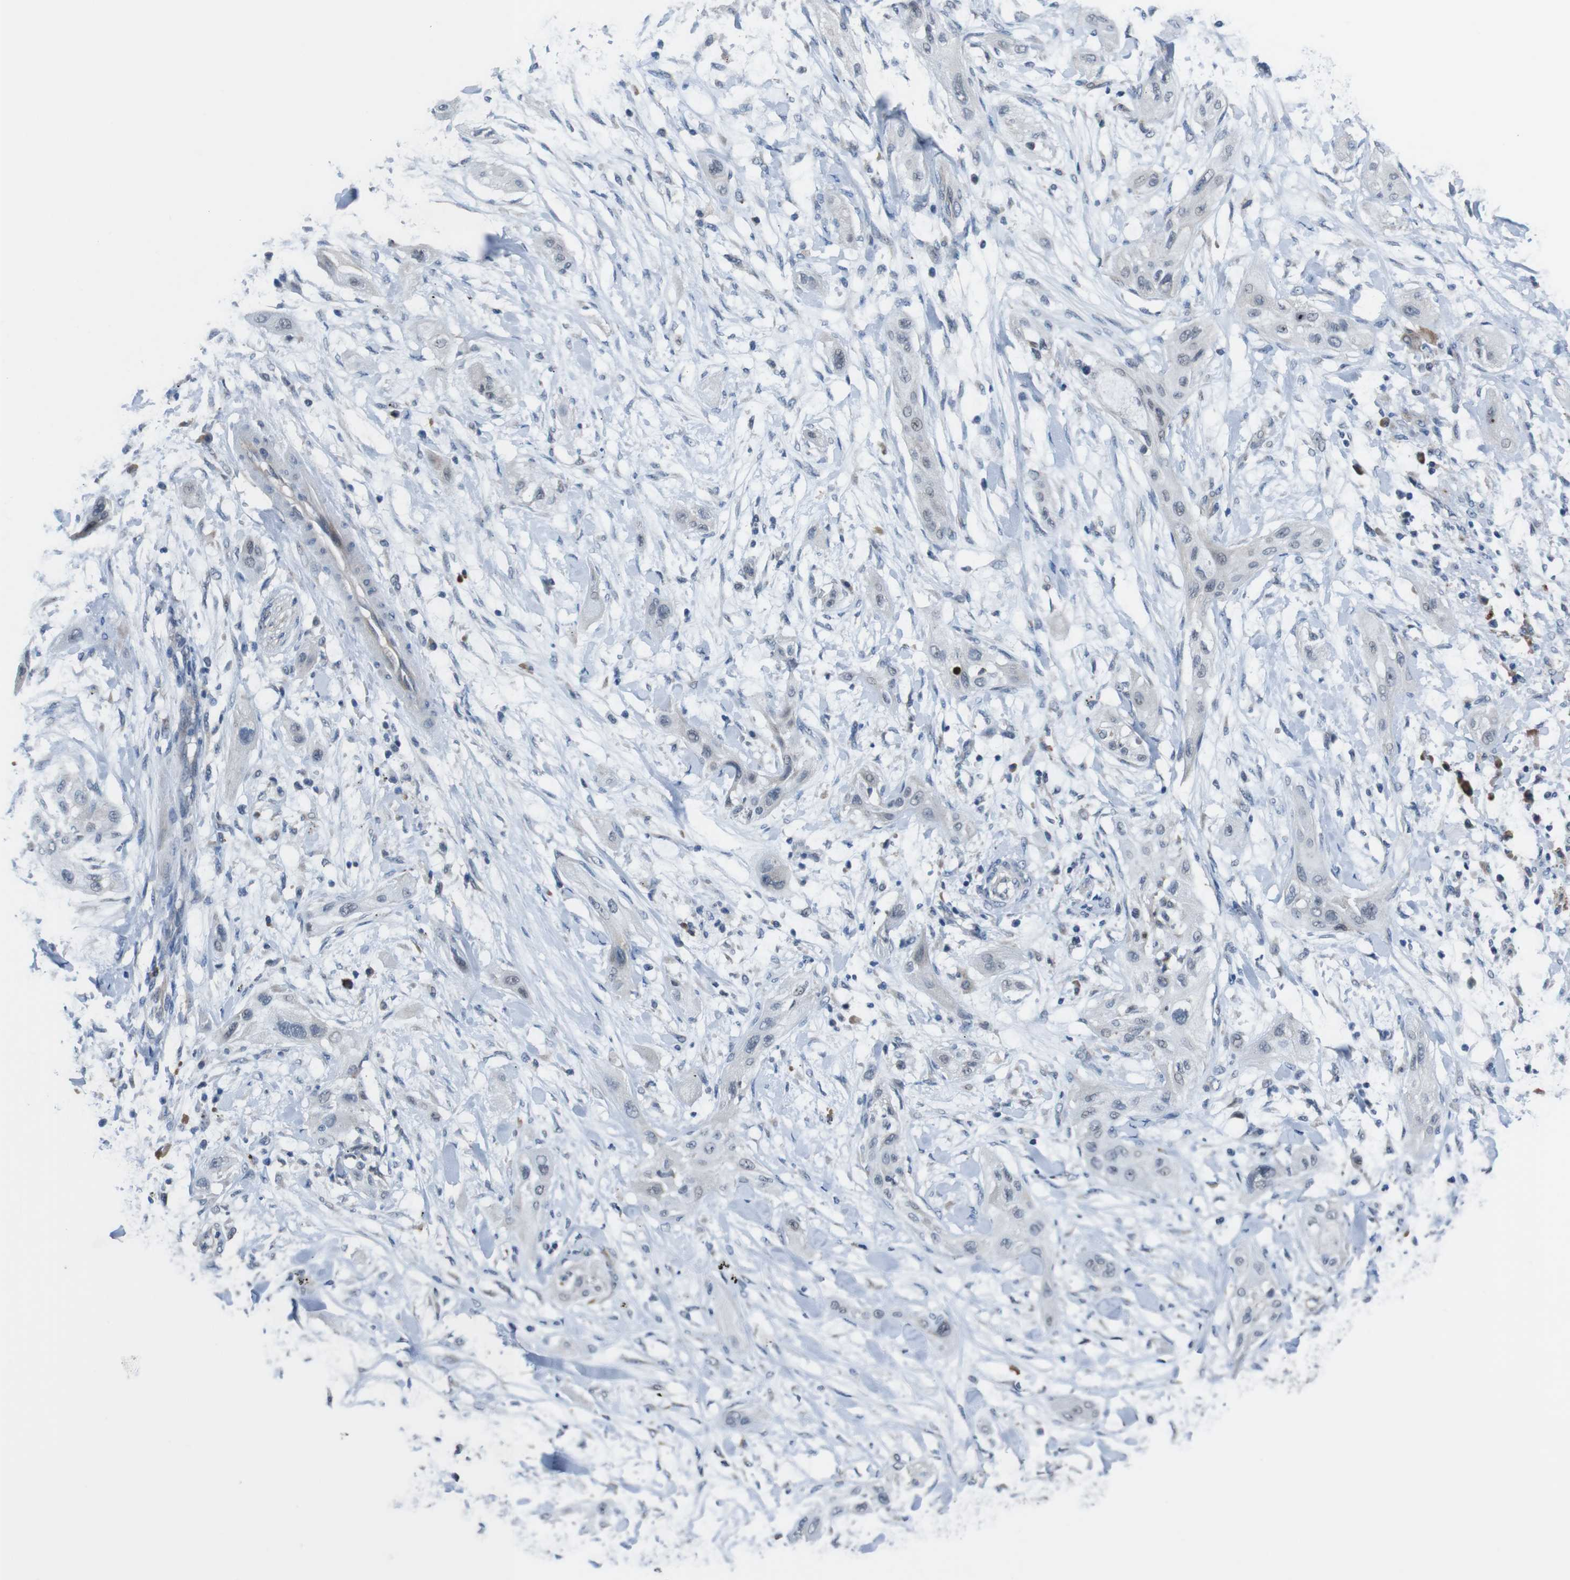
{"staining": {"intensity": "negative", "quantity": "none", "location": "none"}, "tissue": "lung cancer", "cell_type": "Tumor cells", "image_type": "cancer", "snomed": [{"axis": "morphology", "description": "Squamous cell carcinoma, NOS"}, {"axis": "topography", "description": "Lung"}], "caption": "Immunohistochemistry (IHC) of lung cancer (squamous cell carcinoma) exhibits no positivity in tumor cells. The staining was performed using DAB (3,3'-diaminobenzidine) to visualize the protein expression in brown, while the nuclei were stained in blue with hematoxylin (Magnification: 20x).", "gene": "CDH22", "patient": {"sex": "female", "age": 47}}